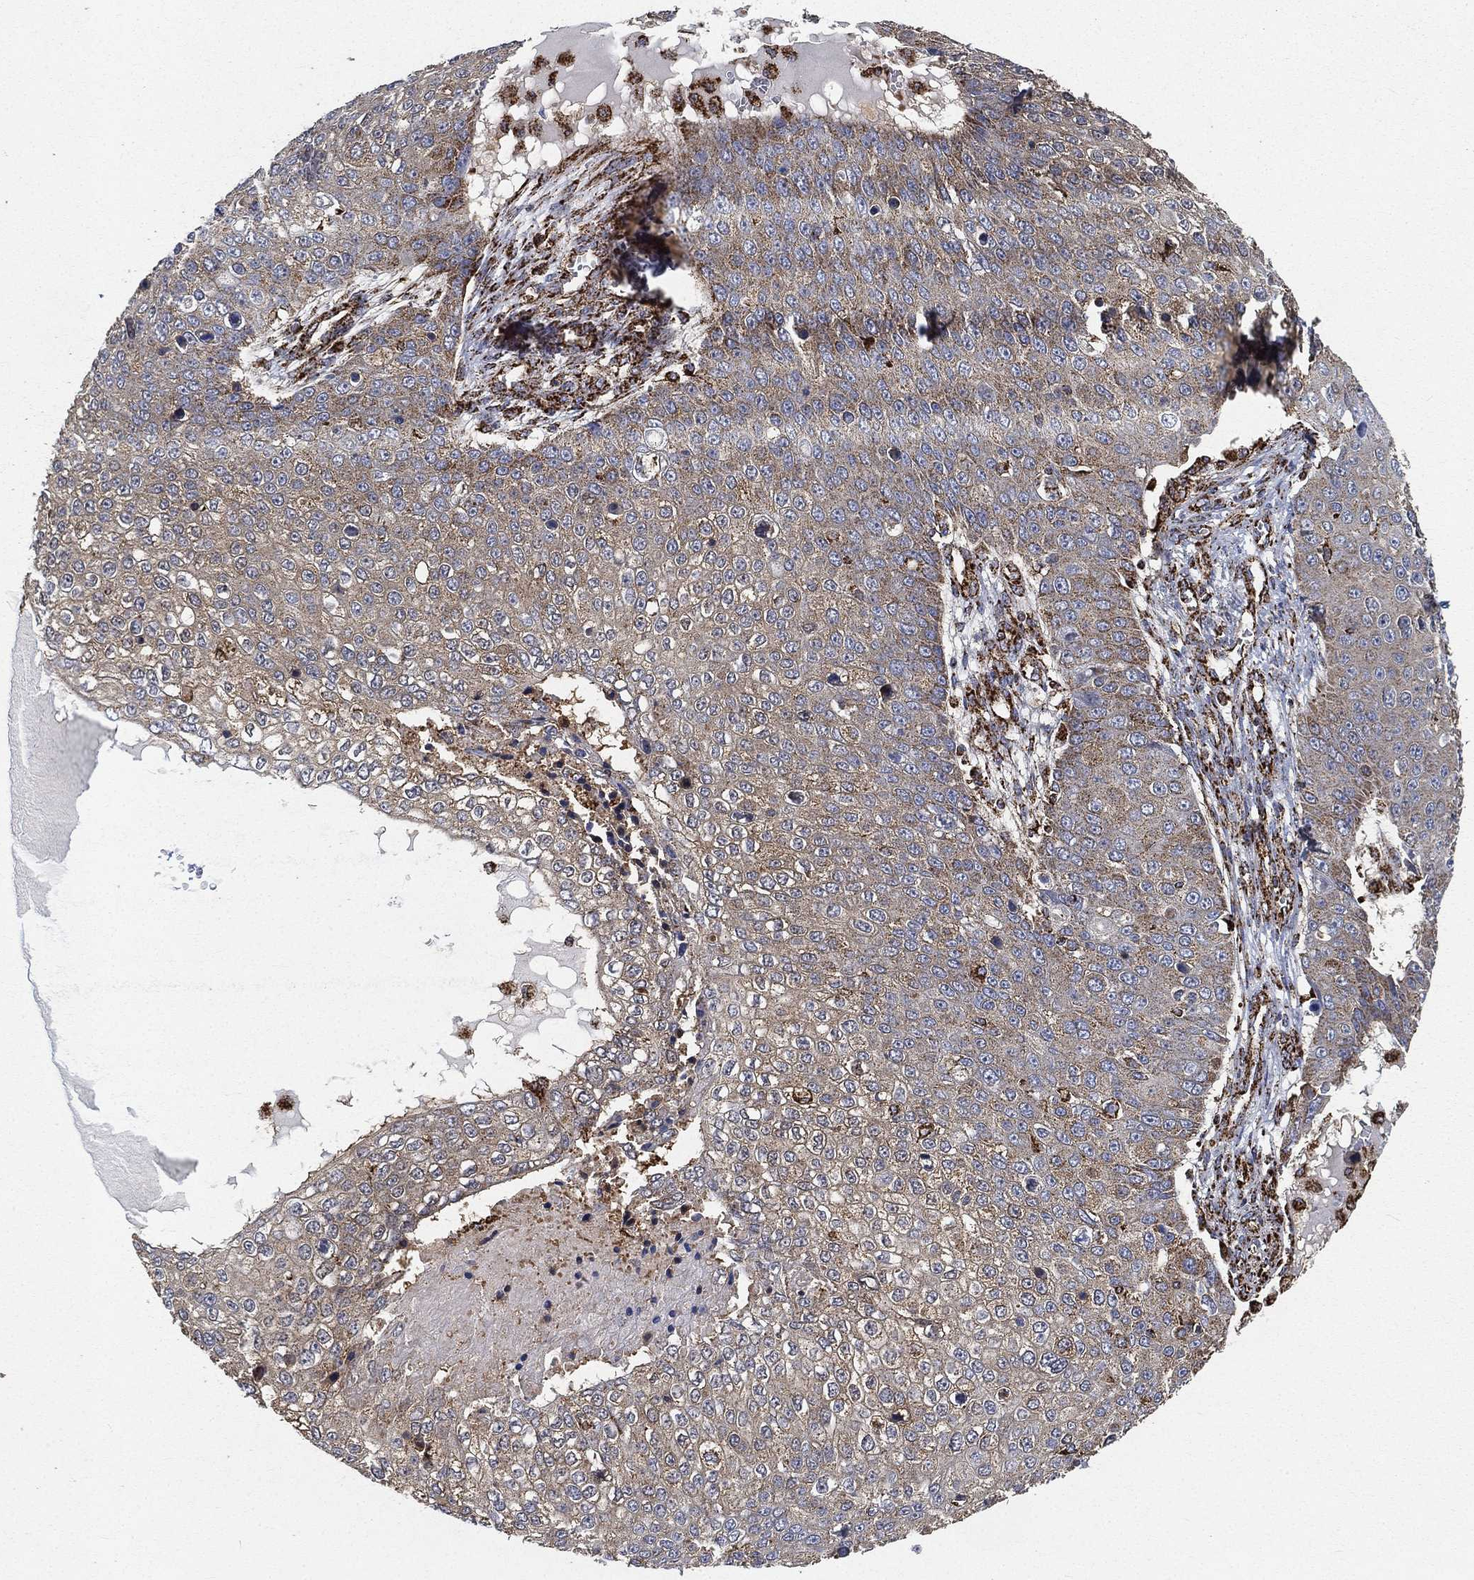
{"staining": {"intensity": "weak", "quantity": "25%-75%", "location": "cytoplasmic/membranous"}, "tissue": "skin cancer", "cell_type": "Tumor cells", "image_type": "cancer", "snomed": [{"axis": "morphology", "description": "Squamous cell carcinoma, NOS"}, {"axis": "topography", "description": "Skin"}], "caption": "Immunohistochemistry (IHC) (DAB (3,3'-diaminobenzidine)) staining of human skin cancer (squamous cell carcinoma) reveals weak cytoplasmic/membranous protein expression in about 25%-75% of tumor cells. (DAB = brown stain, brightfield microscopy at high magnification).", "gene": "SLC38A7", "patient": {"sex": "male", "age": 71}}